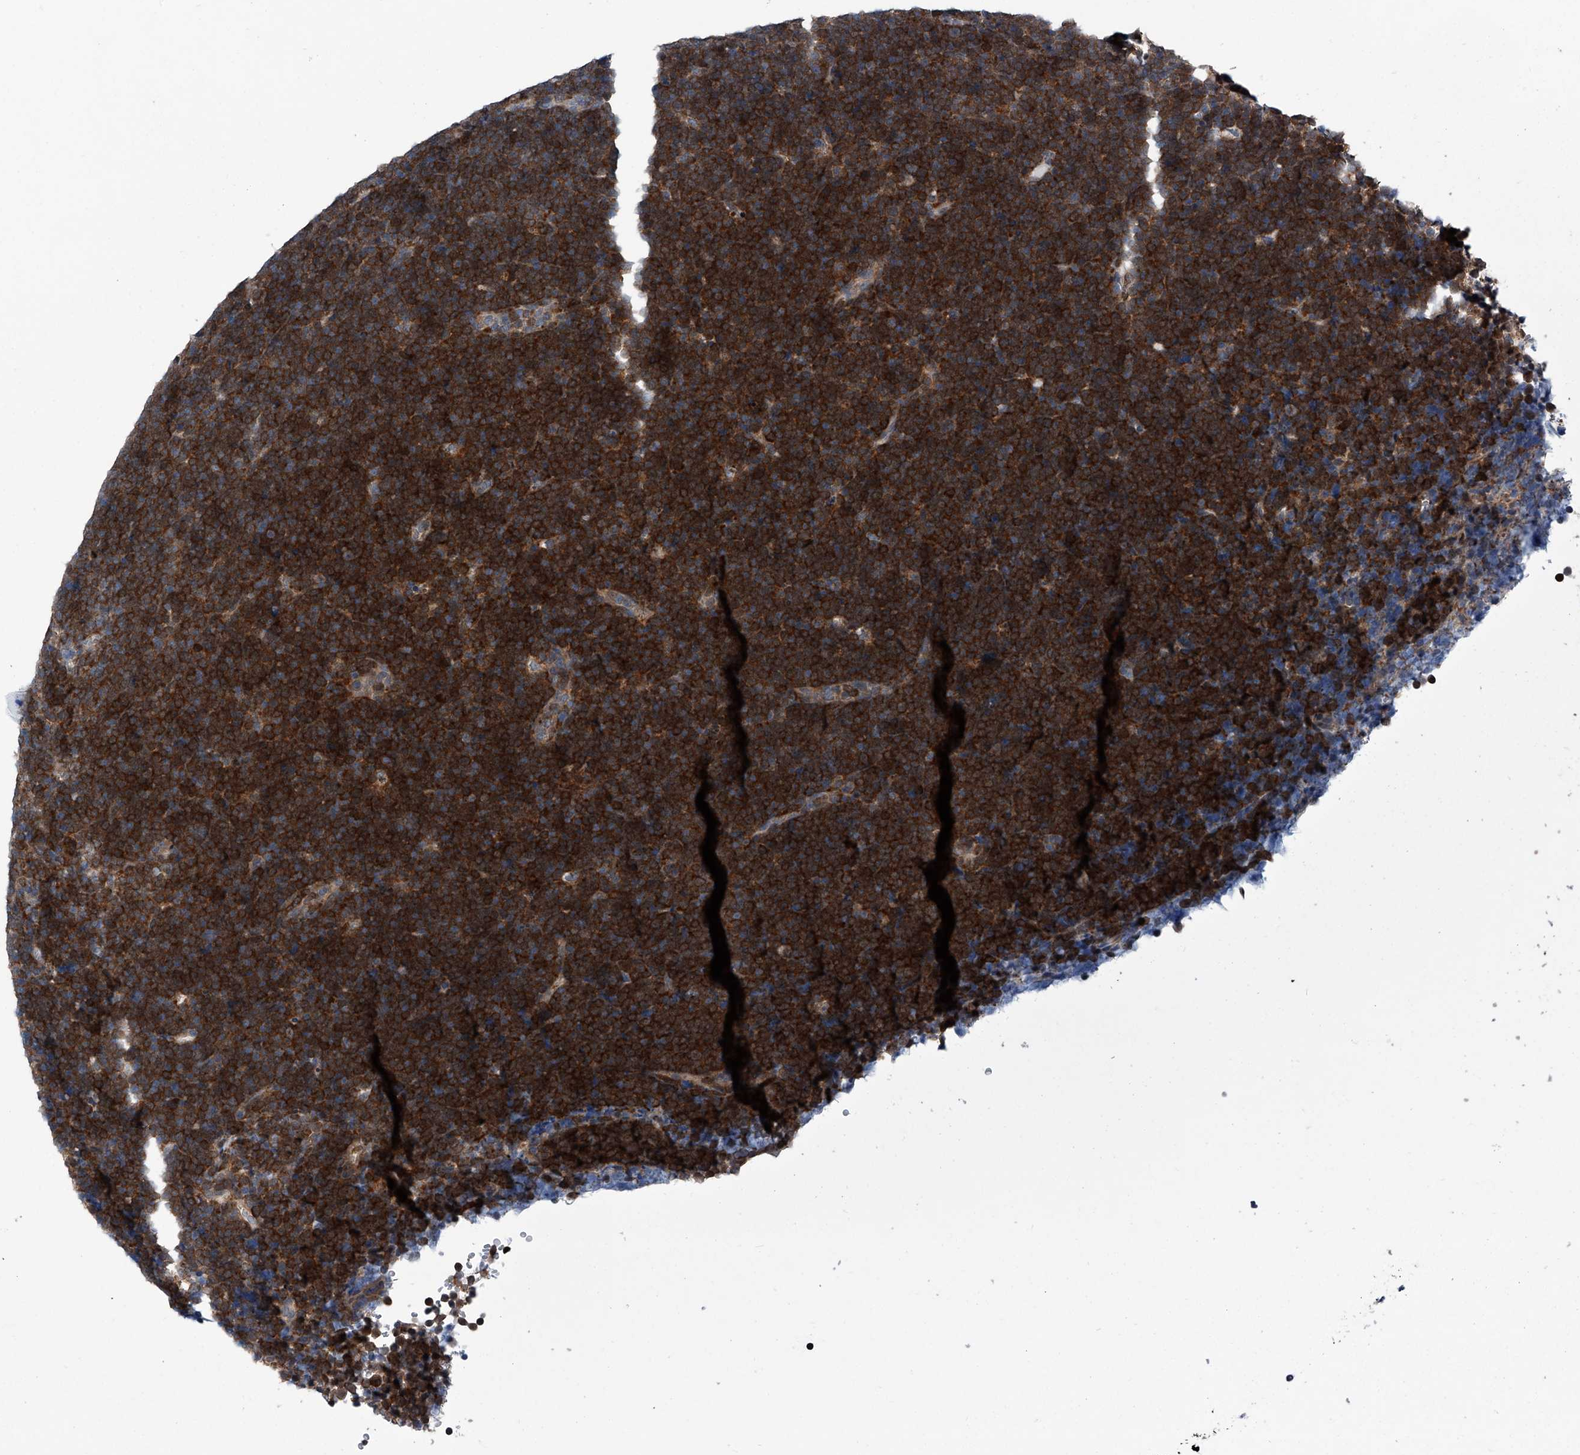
{"staining": {"intensity": "strong", "quantity": ">75%", "location": "cytoplasmic/membranous"}, "tissue": "lymphoma", "cell_type": "Tumor cells", "image_type": "cancer", "snomed": [{"axis": "morphology", "description": "Malignant lymphoma, non-Hodgkin's type, High grade"}, {"axis": "topography", "description": "Lymph node"}], "caption": "Immunohistochemistry (IHC) staining of high-grade malignant lymphoma, non-Hodgkin's type, which reveals high levels of strong cytoplasmic/membranous positivity in about >75% of tumor cells indicating strong cytoplasmic/membranous protein positivity. The staining was performed using DAB (brown) for protein detection and nuclei were counterstained in hematoxylin (blue).", "gene": "PPP2R5D", "patient": {"sex": "male", "age": 13}}